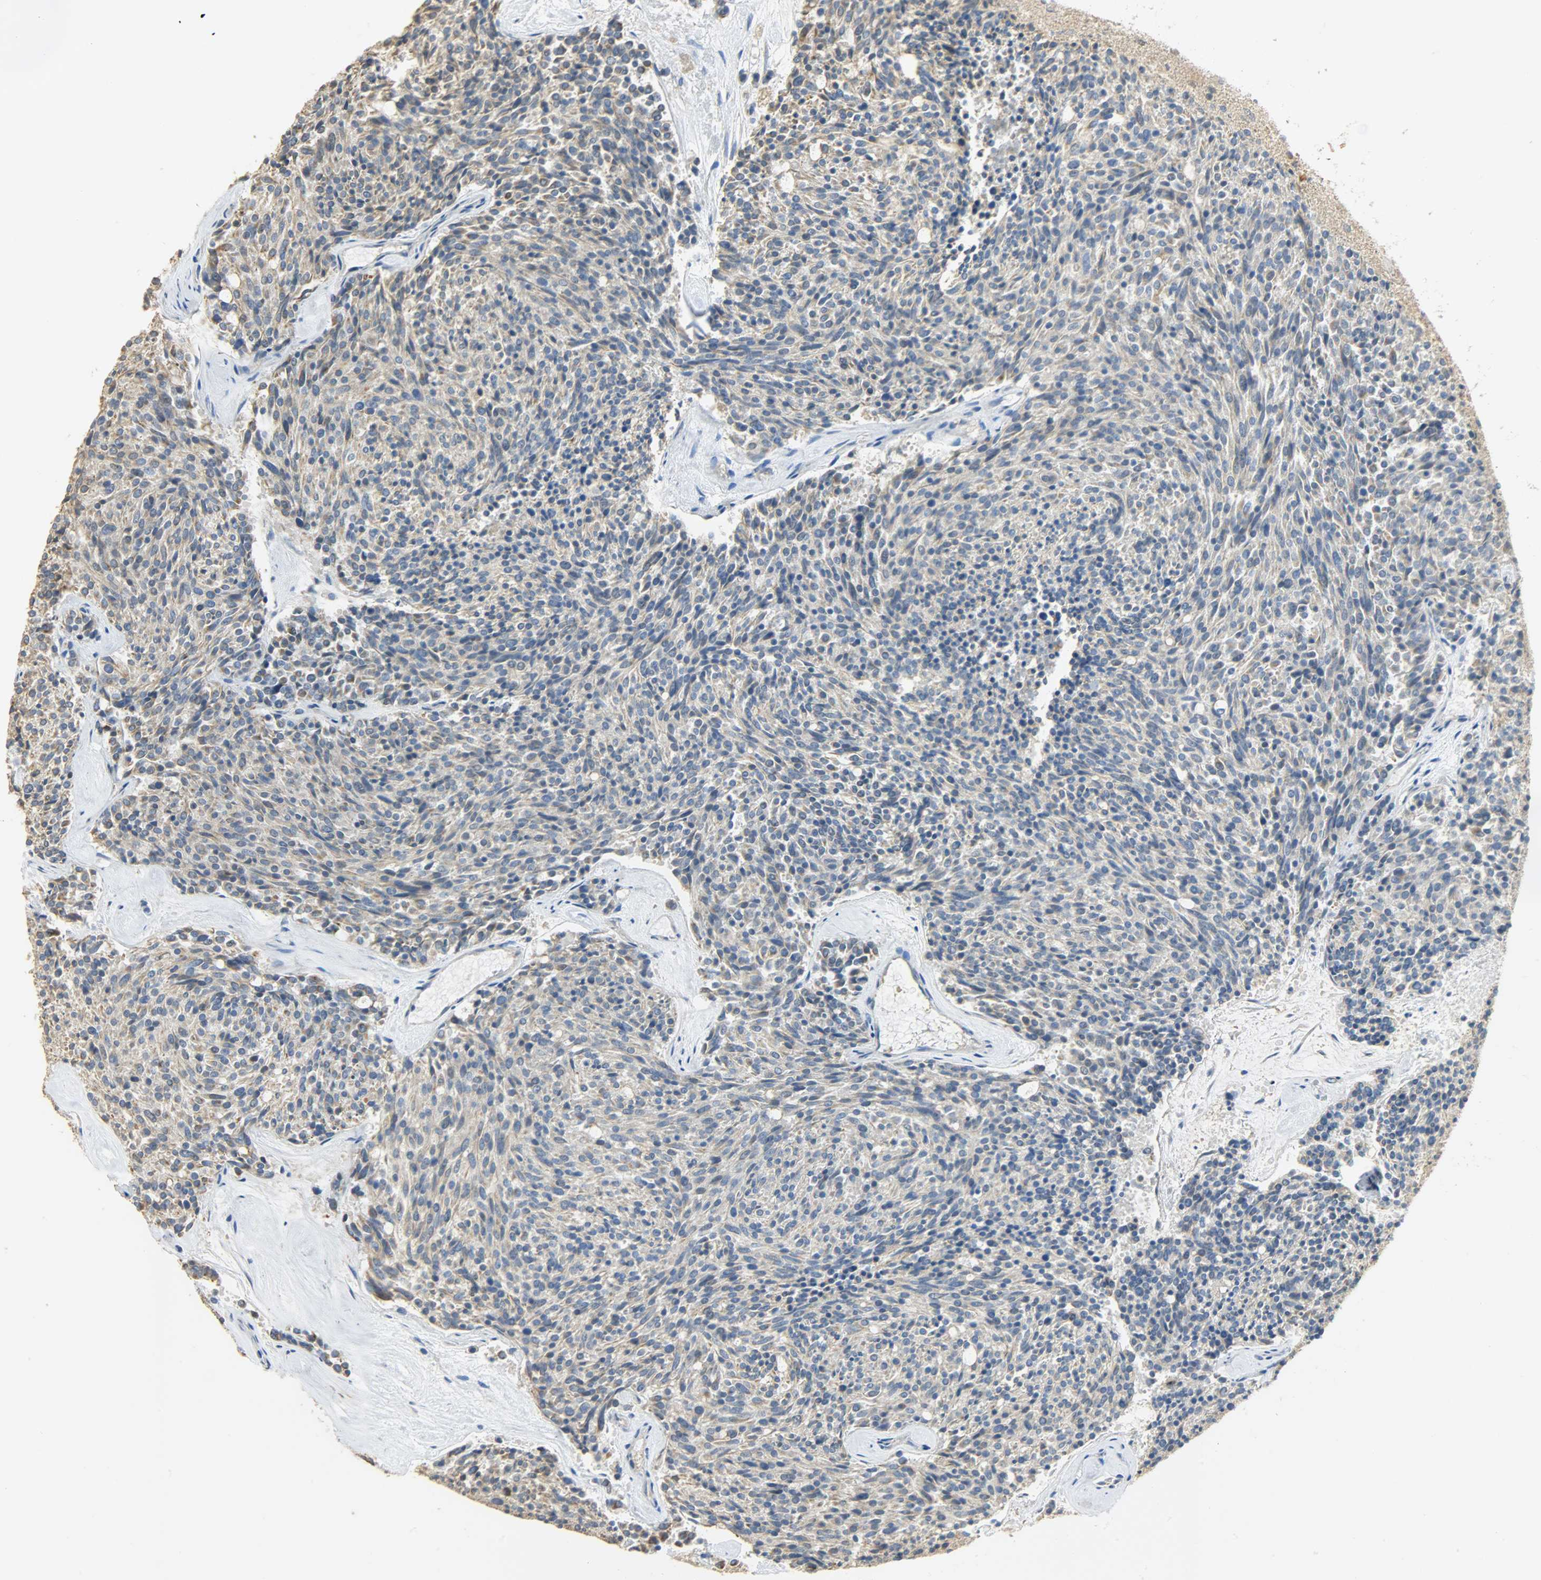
{"staining": {"intensity": "weak", "quantity": "25%-75%", "location": "cytoplasmic/membranous"}, "tissue": "carcinoid", "cell_type": "Tumor cells", "image_type": "cancer", "snomed": [{"axis": "morphology", "description": "Carcinoid, malignant, NOS"}, {"axis": "topography", "description": "Pancreas"}], "caption": "Carcinoid stained with a brown dye shows weak cytoplasmic/membranous positive staining in approximately 25%-75% of tumor cells.", "gene": "USP13", "patient": {"sex": "female", "age": 54}}